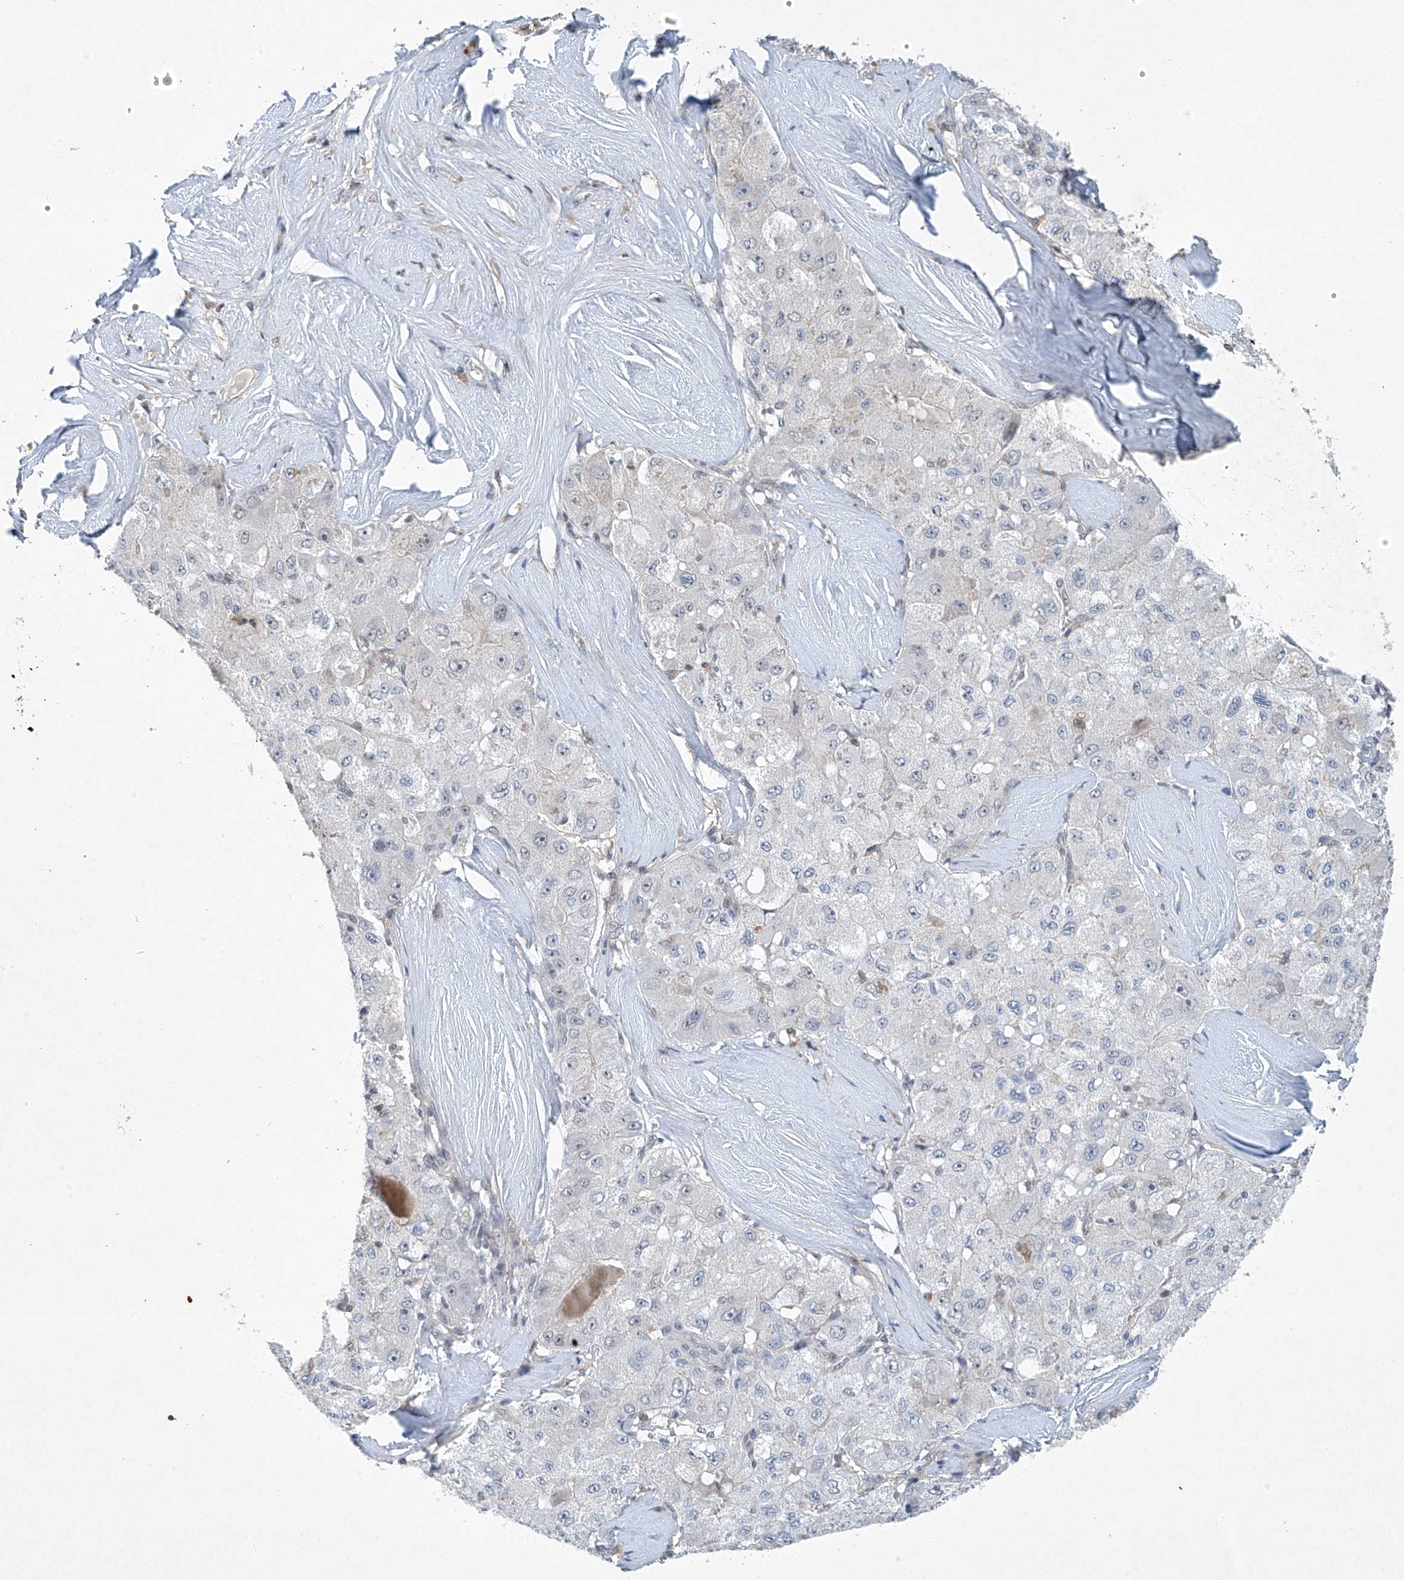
{"staining": {"intensity": "negative", "quantity": "none", "location": "none"}, "tissue": "liver cancer", "cell_type": "Tumor cells", "image_type": "cancer", "snomed": [{"axis": "morphology", "description": "Carcinoma, Hepatocellular, NOS"}, {"axis": "topography", "description": "Liver"}], "caption": "Immunohistochemical staining of human liver cancer (hepatocellular carcinoma) demonstrates no significant expression in tumor cells. Nuclei are stained in blue.", "gene": "TAF8", "patient": {"sex": "male", "age": 80}}